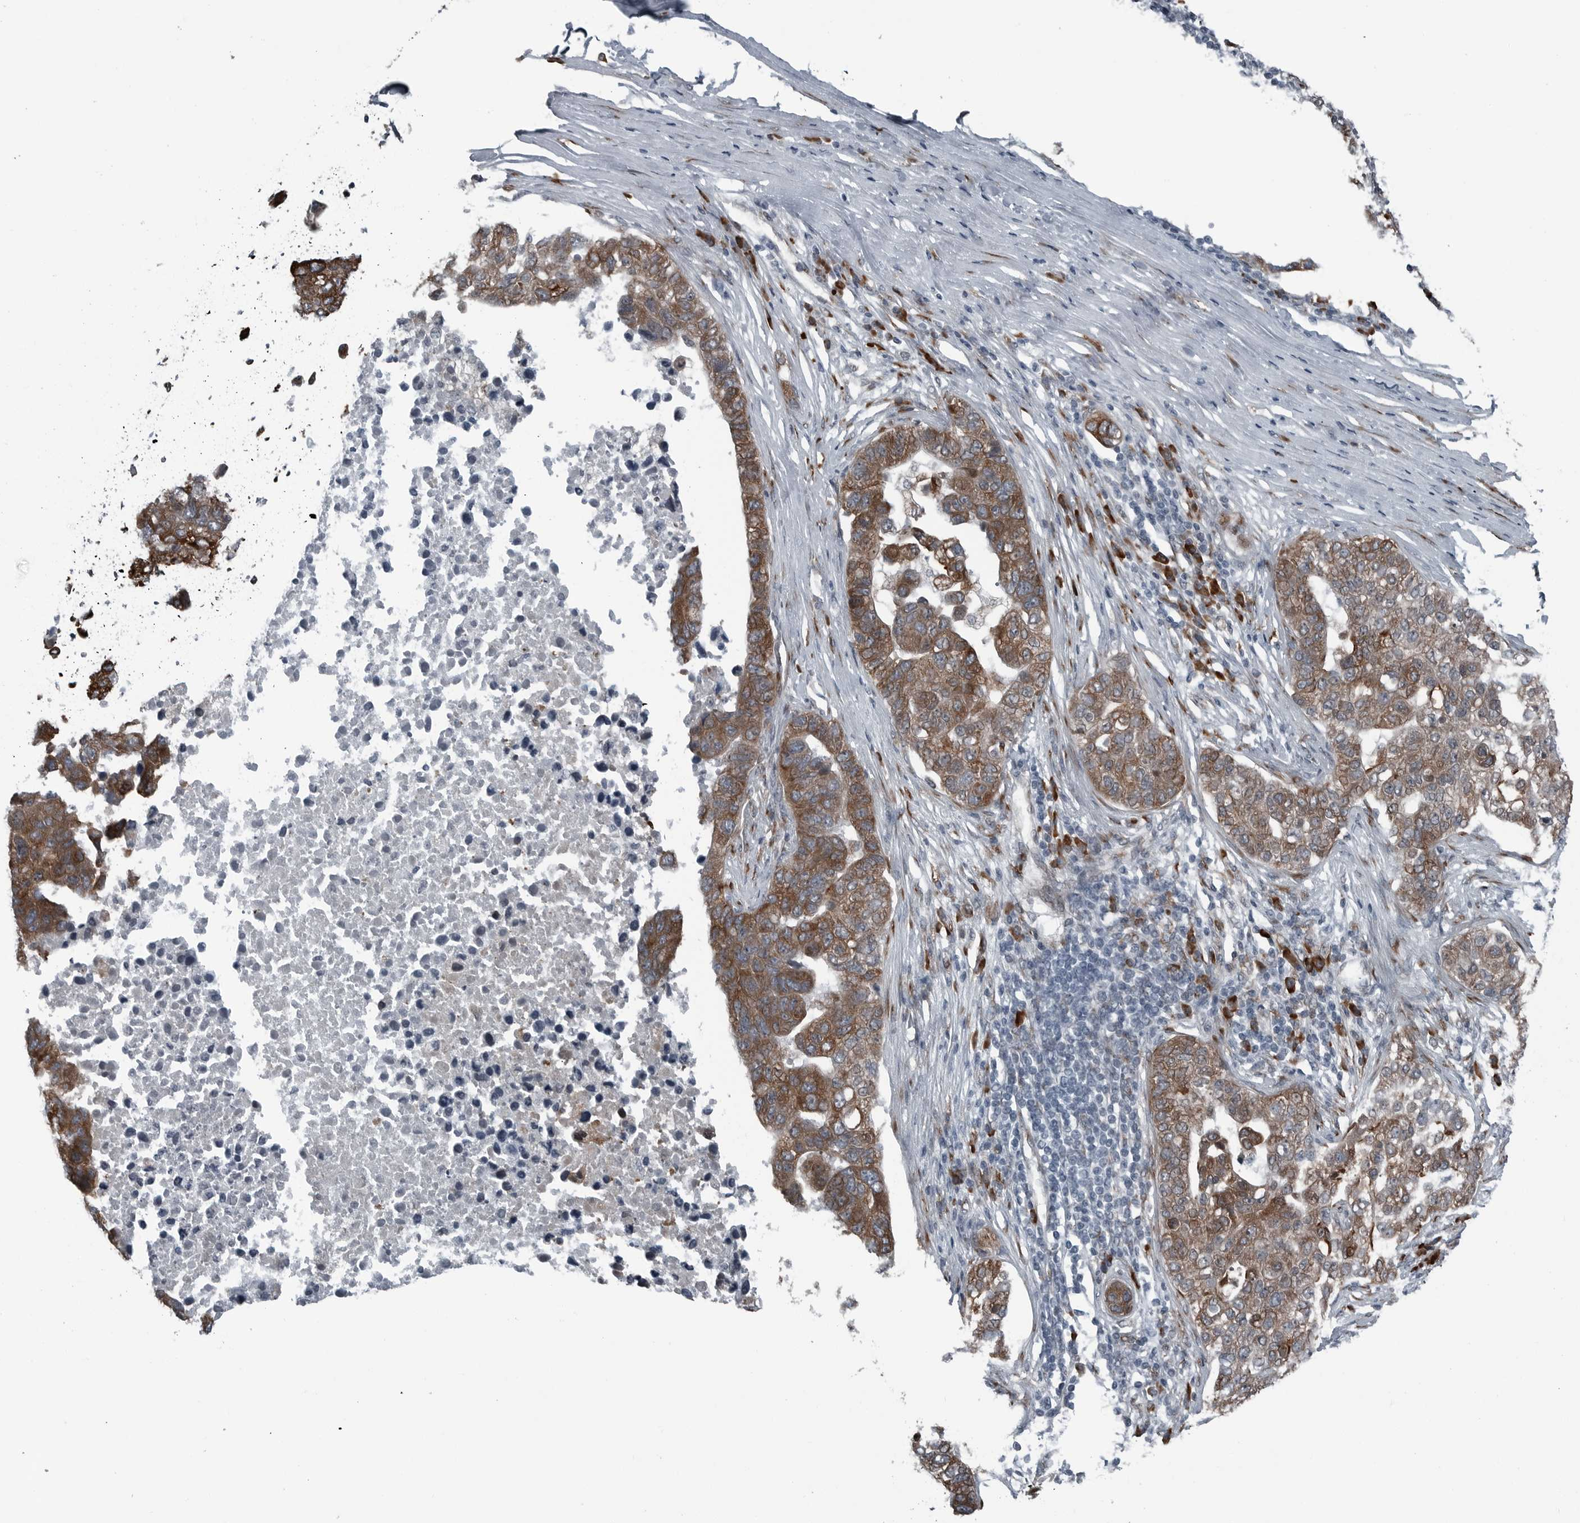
{"staining": {"intensity": "moderate", "quantity": ">75%", "location": "cytoplasmic/membranous"}, "tissue": "pancreatic cancer", "cell_type": "Tumor cells", "image_type": "cancer", "snomed": [{"axis": "morphology", "description": "Adenocarcinoma, NOS"}, {"axis": "topography", "description": "Pancreas"}], "caption": "Immunohistochemistry (IHC) of pancreatic adenocarcinoma reveals medium levels of moderate cytoplasmic/membranous positivity in about >75% of tumor cells. The protein of interest is shown in brown color, while the nuclei are stained blue.", "gene": "CEP85", "patient": {"sex": "female", "age": 61}}